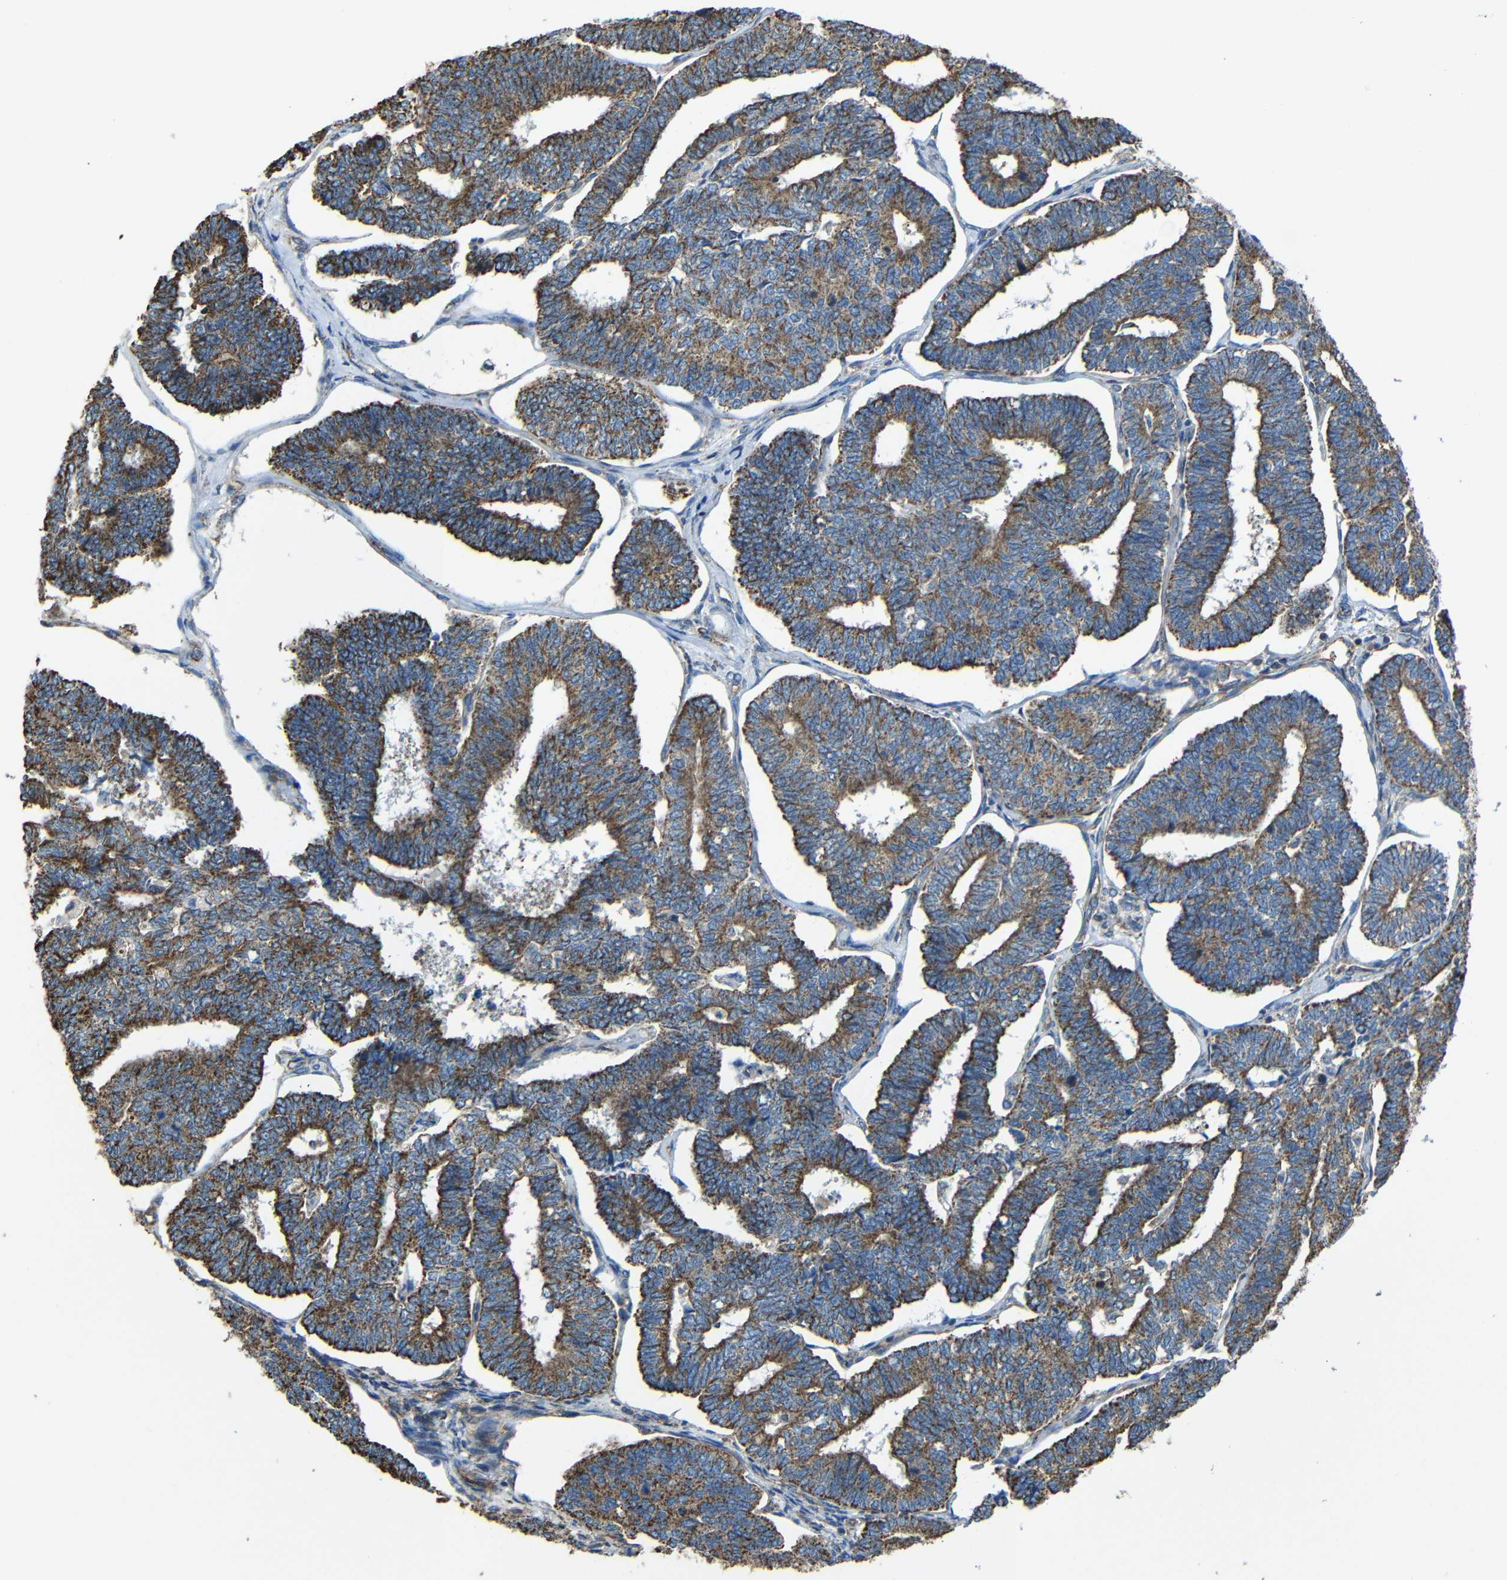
{"staining": {"intensity": "strong", "quantity": ">75%", "location": "cytoplasmic/membranous"}, "tissue": "endometrial cancer", "cell_type": "Tumor cells", "image_type": "cancer", "snomed": [{"axis": "morphology", "description": "Adenocarcinoma, NOS"}, {"axis": "topography", "description": "Endometrium"}], "caption": "Immunohistochemical staining of human adenocarcinoma (endometrial) exhibits high levels of strong cytoplasmic/membranous protein positivity in about >75% of tumor cells. (DAB IHC with brightfield microscopy, high magnification).", "gene": "INTS6L", "patient": {"sex": "female", "age": 70}}